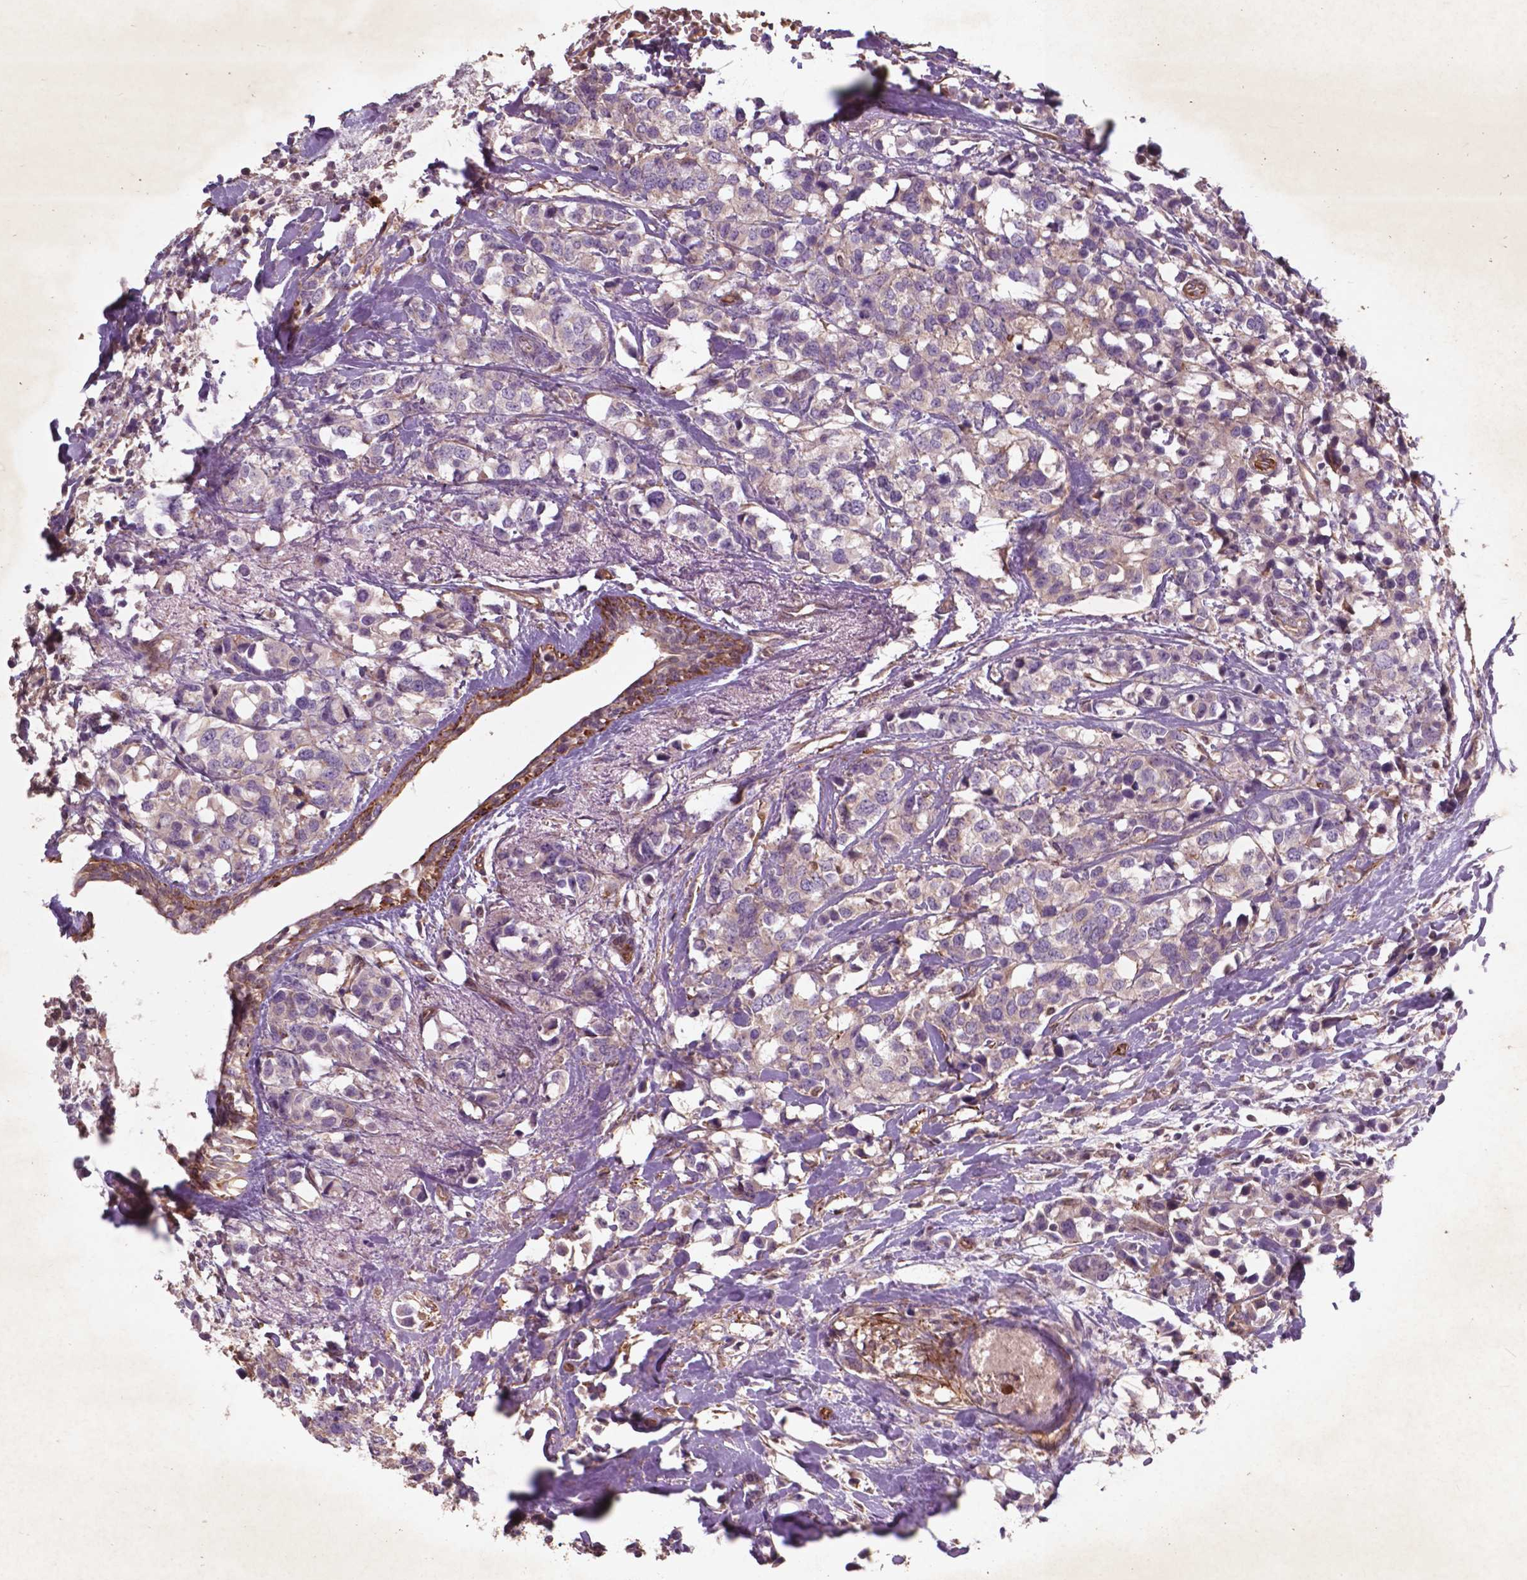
{"staining": {"intensity": "negative", "quantity": "none", "location": "none"}, "tissue": "breast cancer", "cell_type": "Tumor cells", "image_type": "cancer", "snomed": [{"axis": "morphology", "description": "Lobular carcinoma"}, {"axis": "topography", "description": "Breast"}], "caption": "High magnification brightfield microscopy of lobular carcinoma (breast) stained with DAB (brown) and counterstained with hematoxylin (blue): tumor cells show no significant positivity.", "gene": "RFPL4B", "patient": {"sex": "female", "age": 59}}